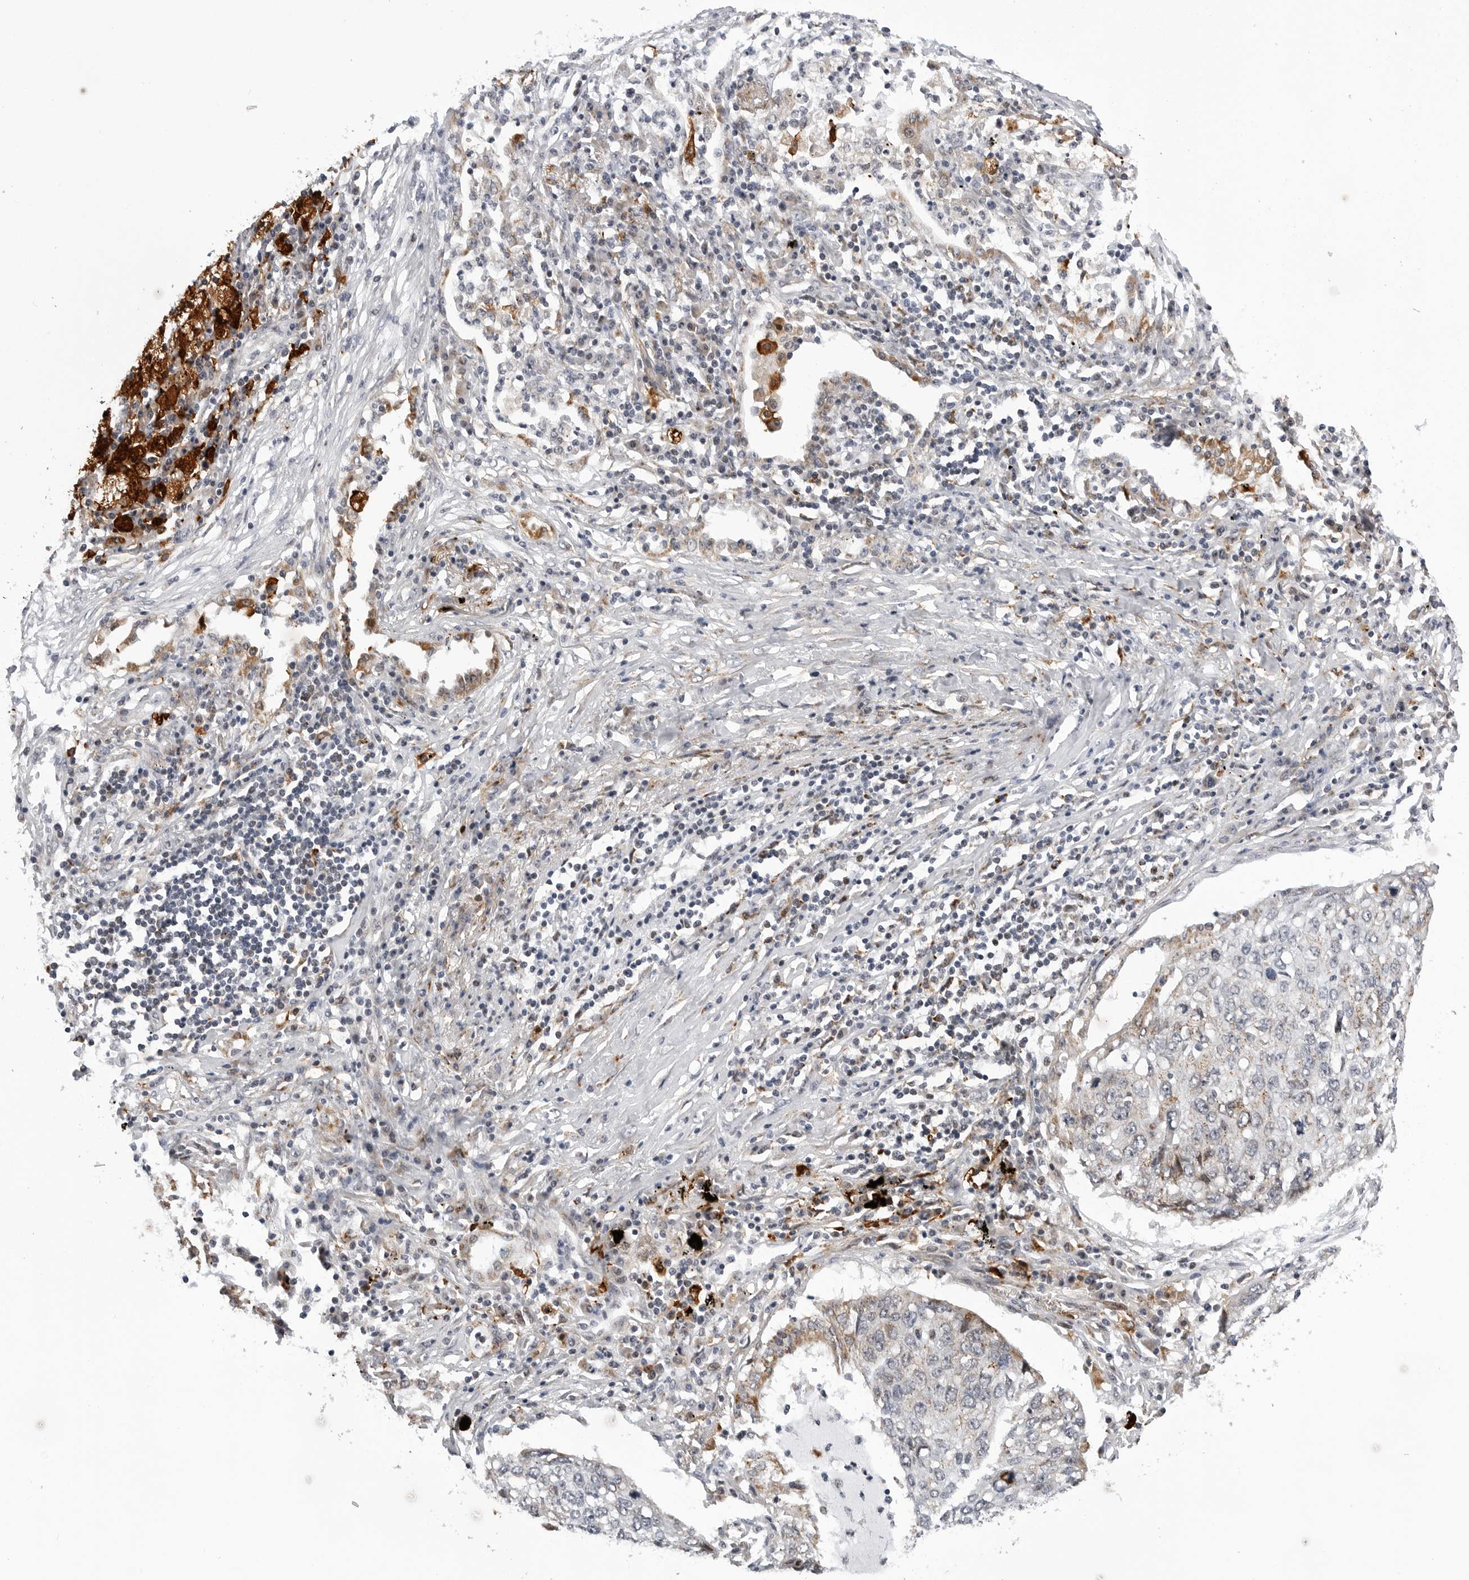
{"staining": {"intensity": "weak", "quantity": "<25%", "location": "cytoplasmic/membranous"}, "tissue": "lung cancer", "cell_type": "Tumor cells", "image_type": "cancer", "snomed": [{"axis": "morphology", "description": "Squamous cell carcinoma, NOS"}, {"axis": "topography", "description": "Lung"}], "caption": "Histopathology image shows no protein expression in tumor cells of lung cancer (squamous cell carcinoma) tissue.", "gene": "CDK20", "patient": {"sex": "female", "age": 63}}